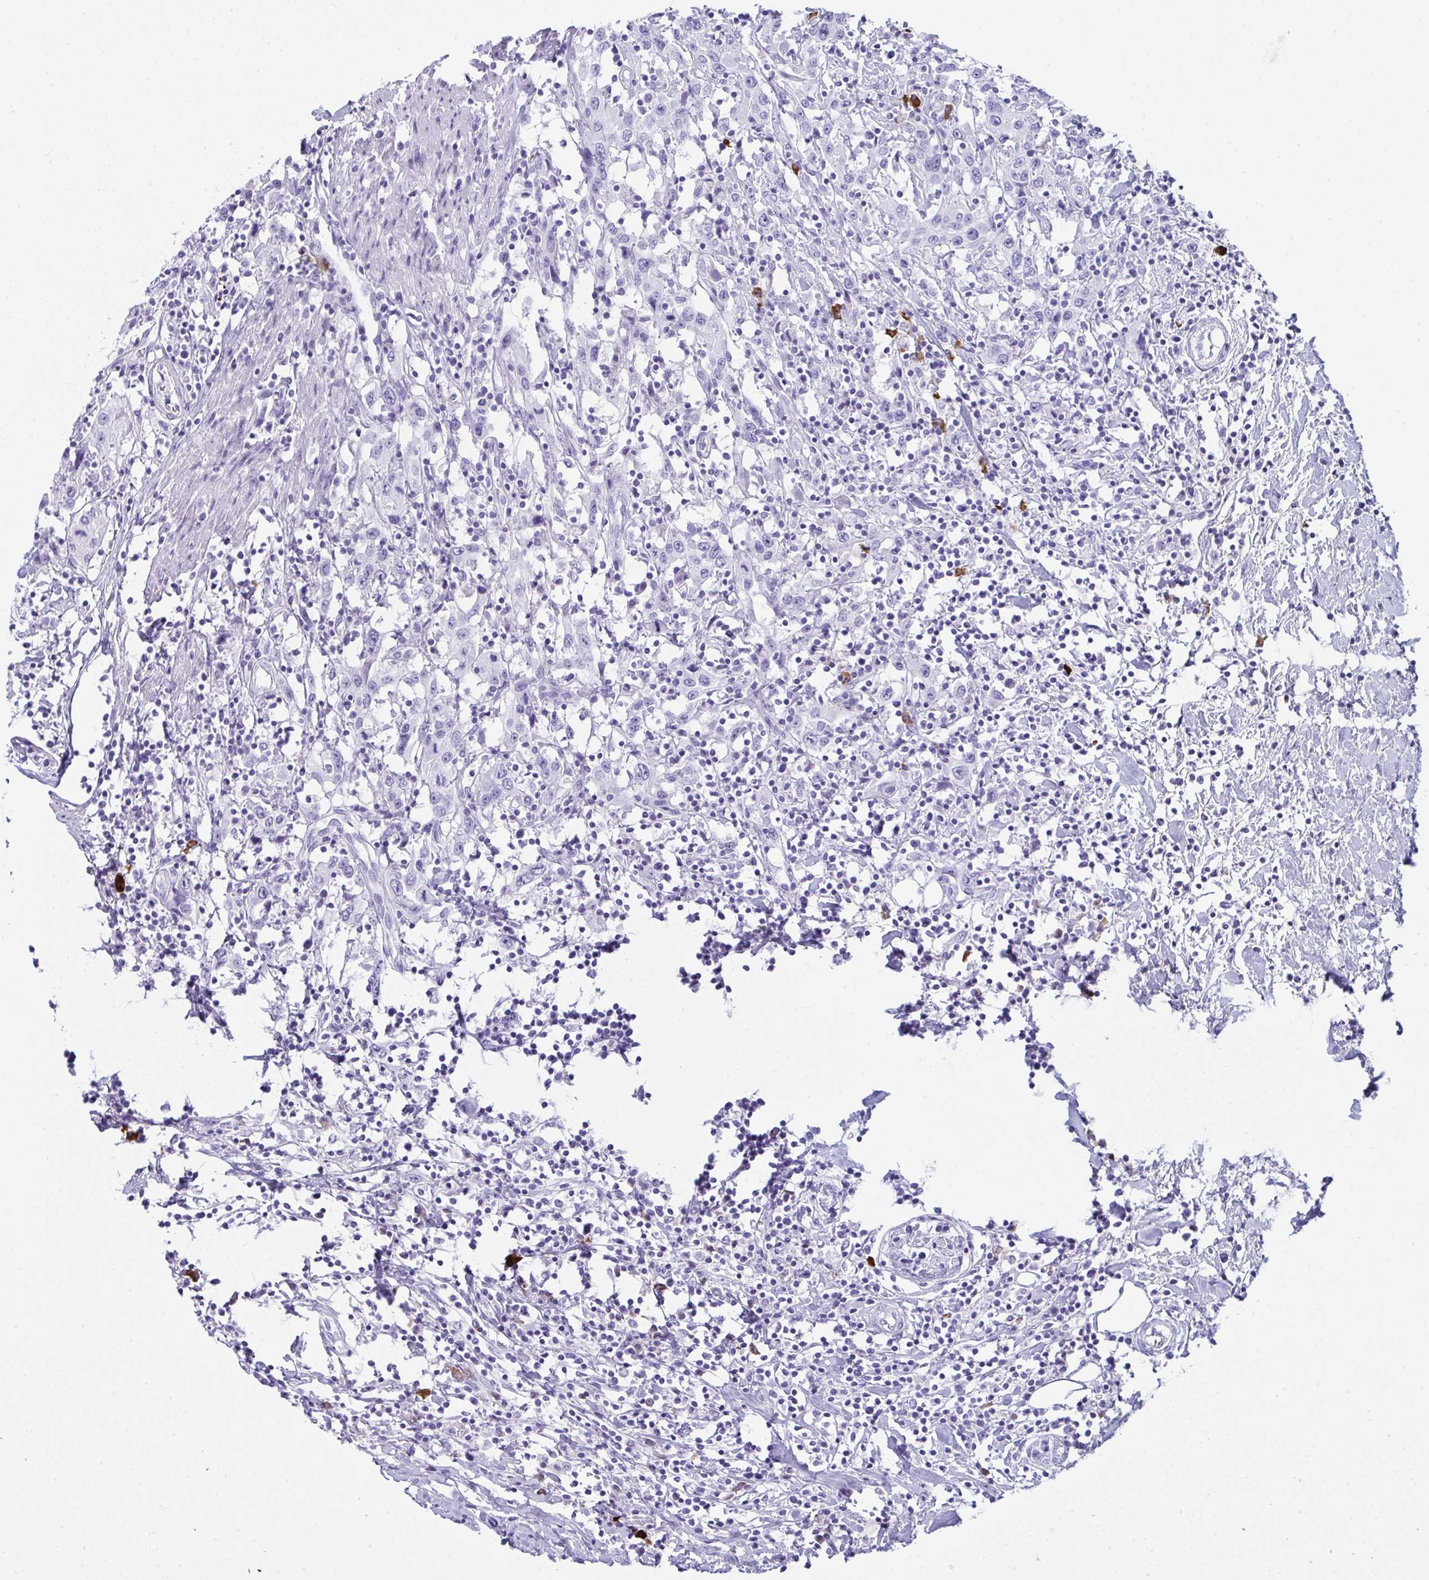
{"staining": {"intensity": "negative", "quantity": "none", "location": "none"}, "tissue": "urothelial cancer", "cell_type": "Tumor cells", "image_type": "cancer", "snomed": [{"axis": "morphology", "description": "Urothelial carcinoma, High grade"}, {"axis": "topography", "description": "Urinary bladder"}], "caption": "A high-resolution micrograph shows immunohistochemistry staining of urothelial carcinoma (high-grade), which shows no significant staining in tumor cells.", "gene": "JCHAIN", "patient": {"sex": "male", "age": 61}}